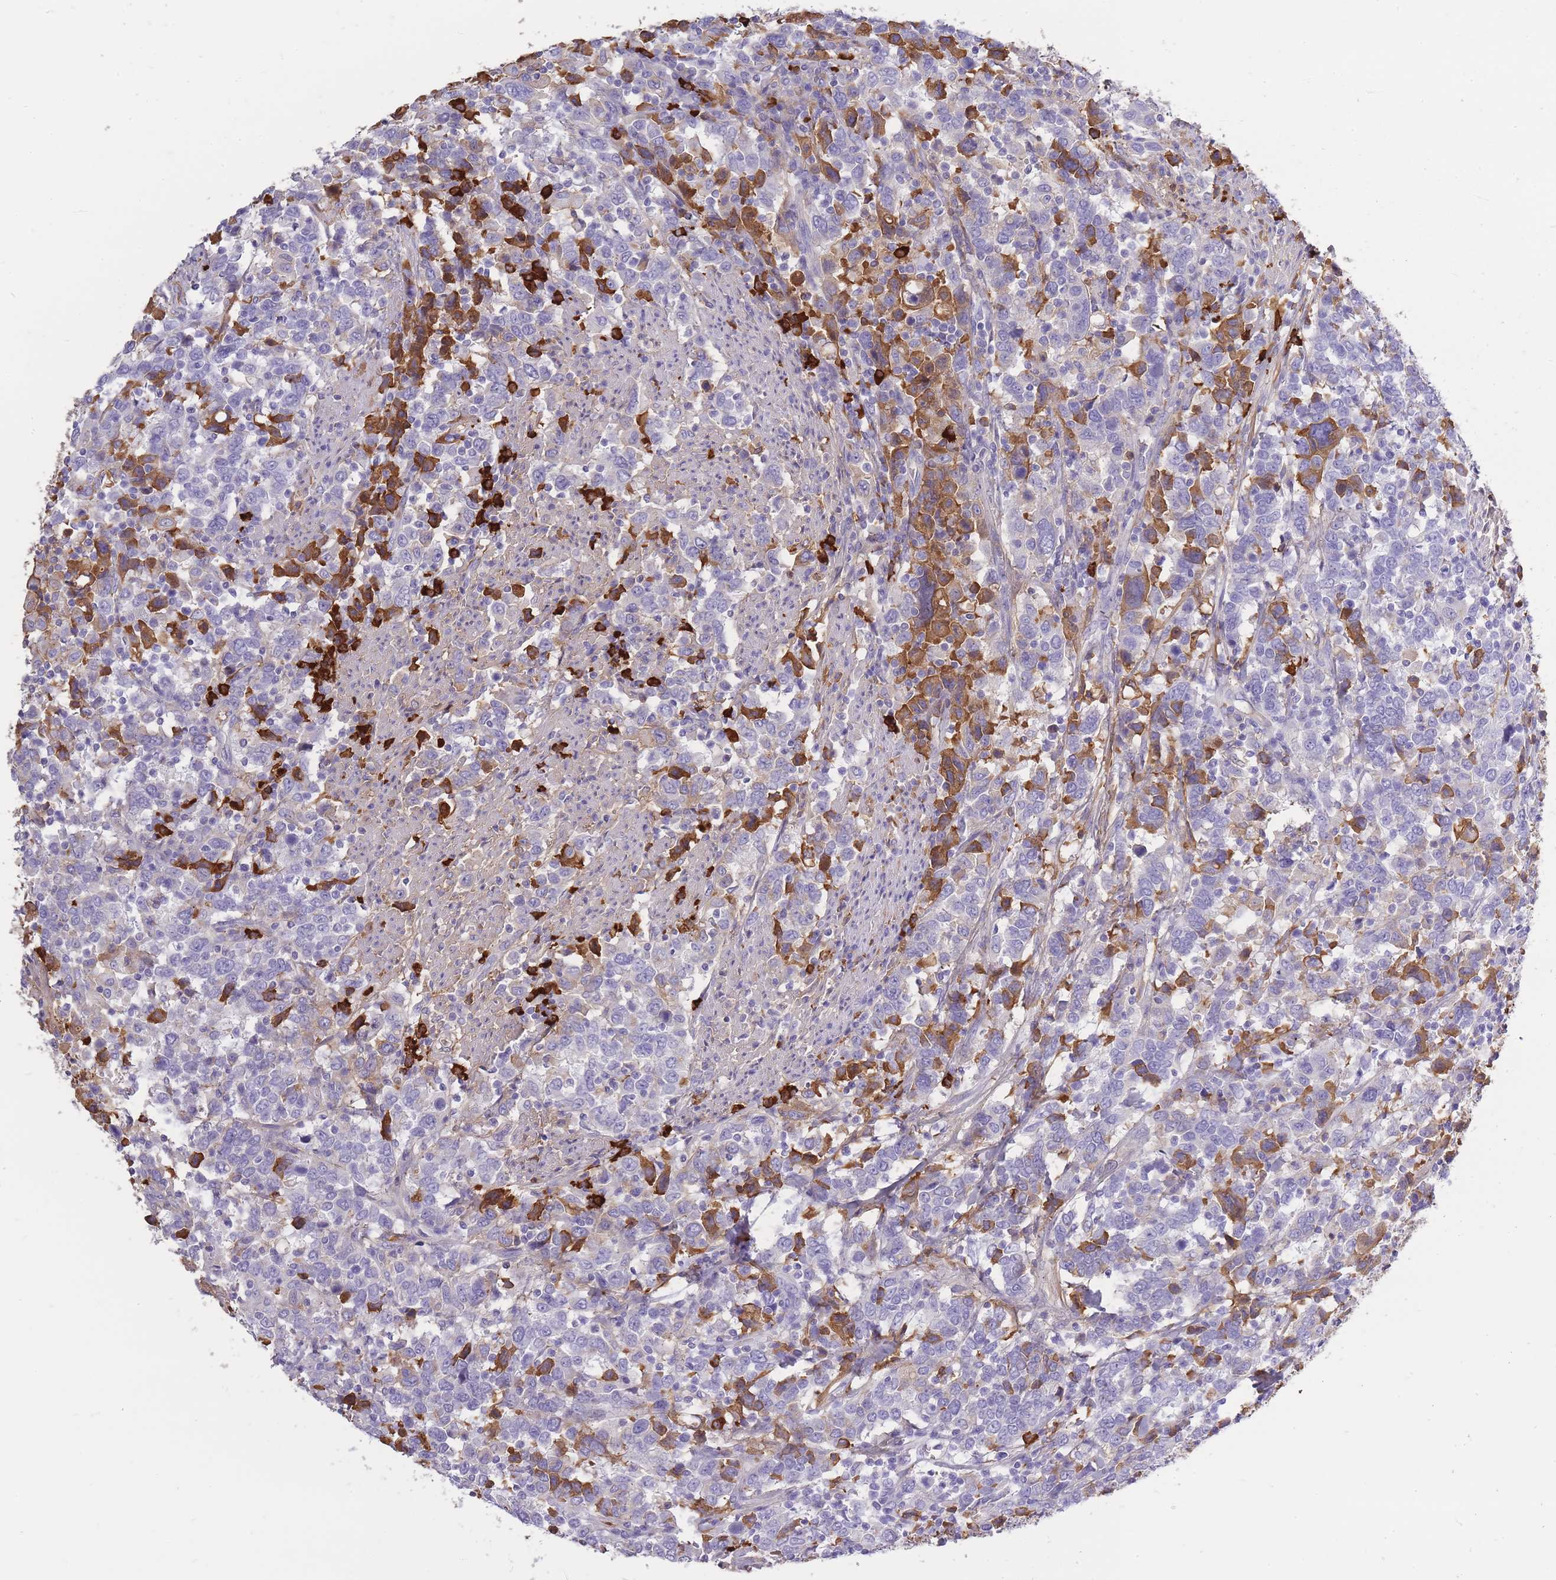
{"staining": {"intensity": "moderate", "quantity": "<25%", "location": "cytoplasmic/membranous"}, "tissue": "urothelial cancer", "cell_type": "Tumor cells", "image_type": "cancer", "snomed": [{"axis": "morphology", "description": "Urothelial carcinoma, High grade"}, {"axis": "topography", "description": "Urinary bladder"}], "caption": "Moderate cytoplasmic/membranous expression is identified in about <25% of tumor cells in urothelial carcinoma (high-grade).", "gene": "IGKV1D-42", "patient": {"sex": "male", "age": 61}}